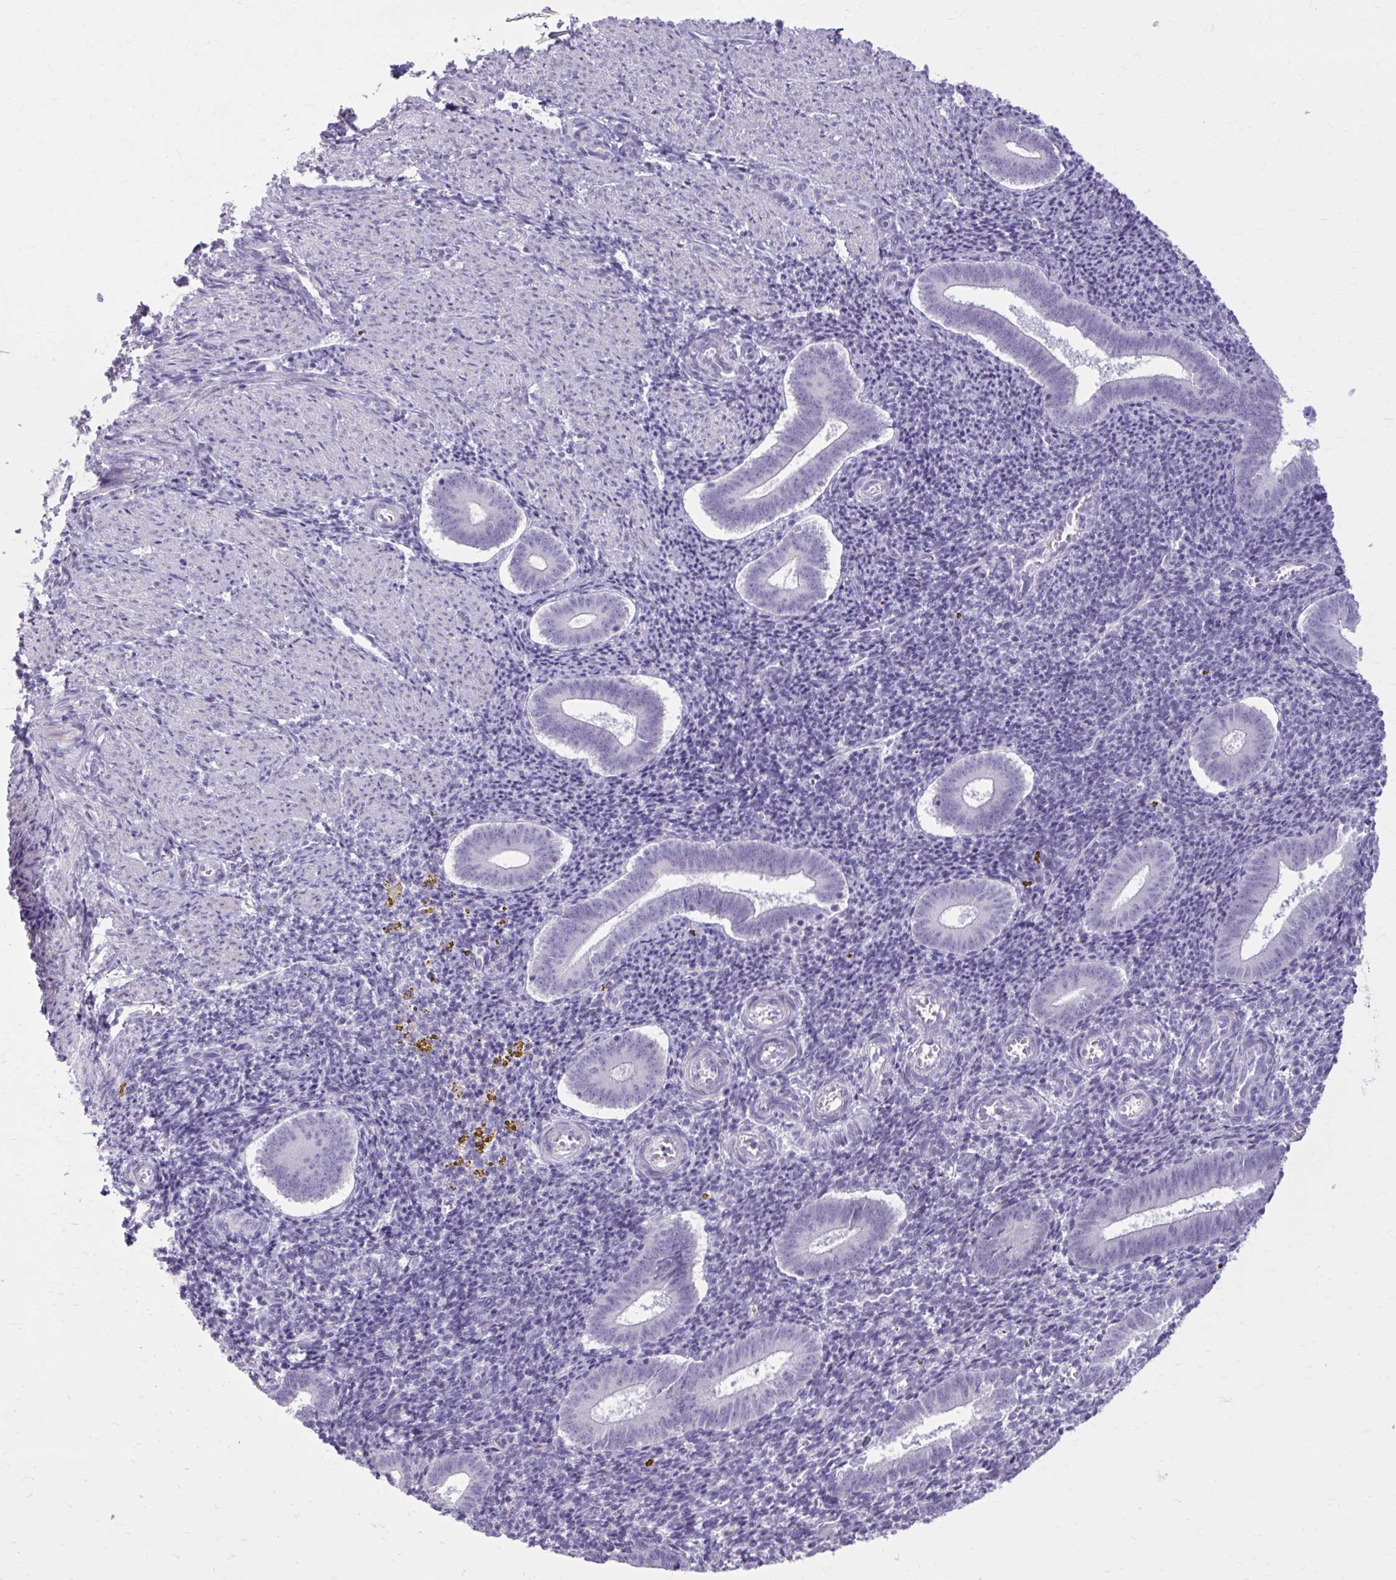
{"staining": {"intensity": "negative", "quantity": "none", "location": "none"}, "tissue": "endometrium", "cell_type": "Cells in endometrial stroma", "image_type": "normal", "snomed": [{"axis": "morphology", "description": "Normal tissue, NOS"}, {"axis": "topography", "description": "Endometrium"}], "caption": "Photomicrograph shows no significant protein expression in cells in endometrial stroma of normal endometrium.", "gene": "OR4B1", "patient": {"sex": "female", "age": 25}}